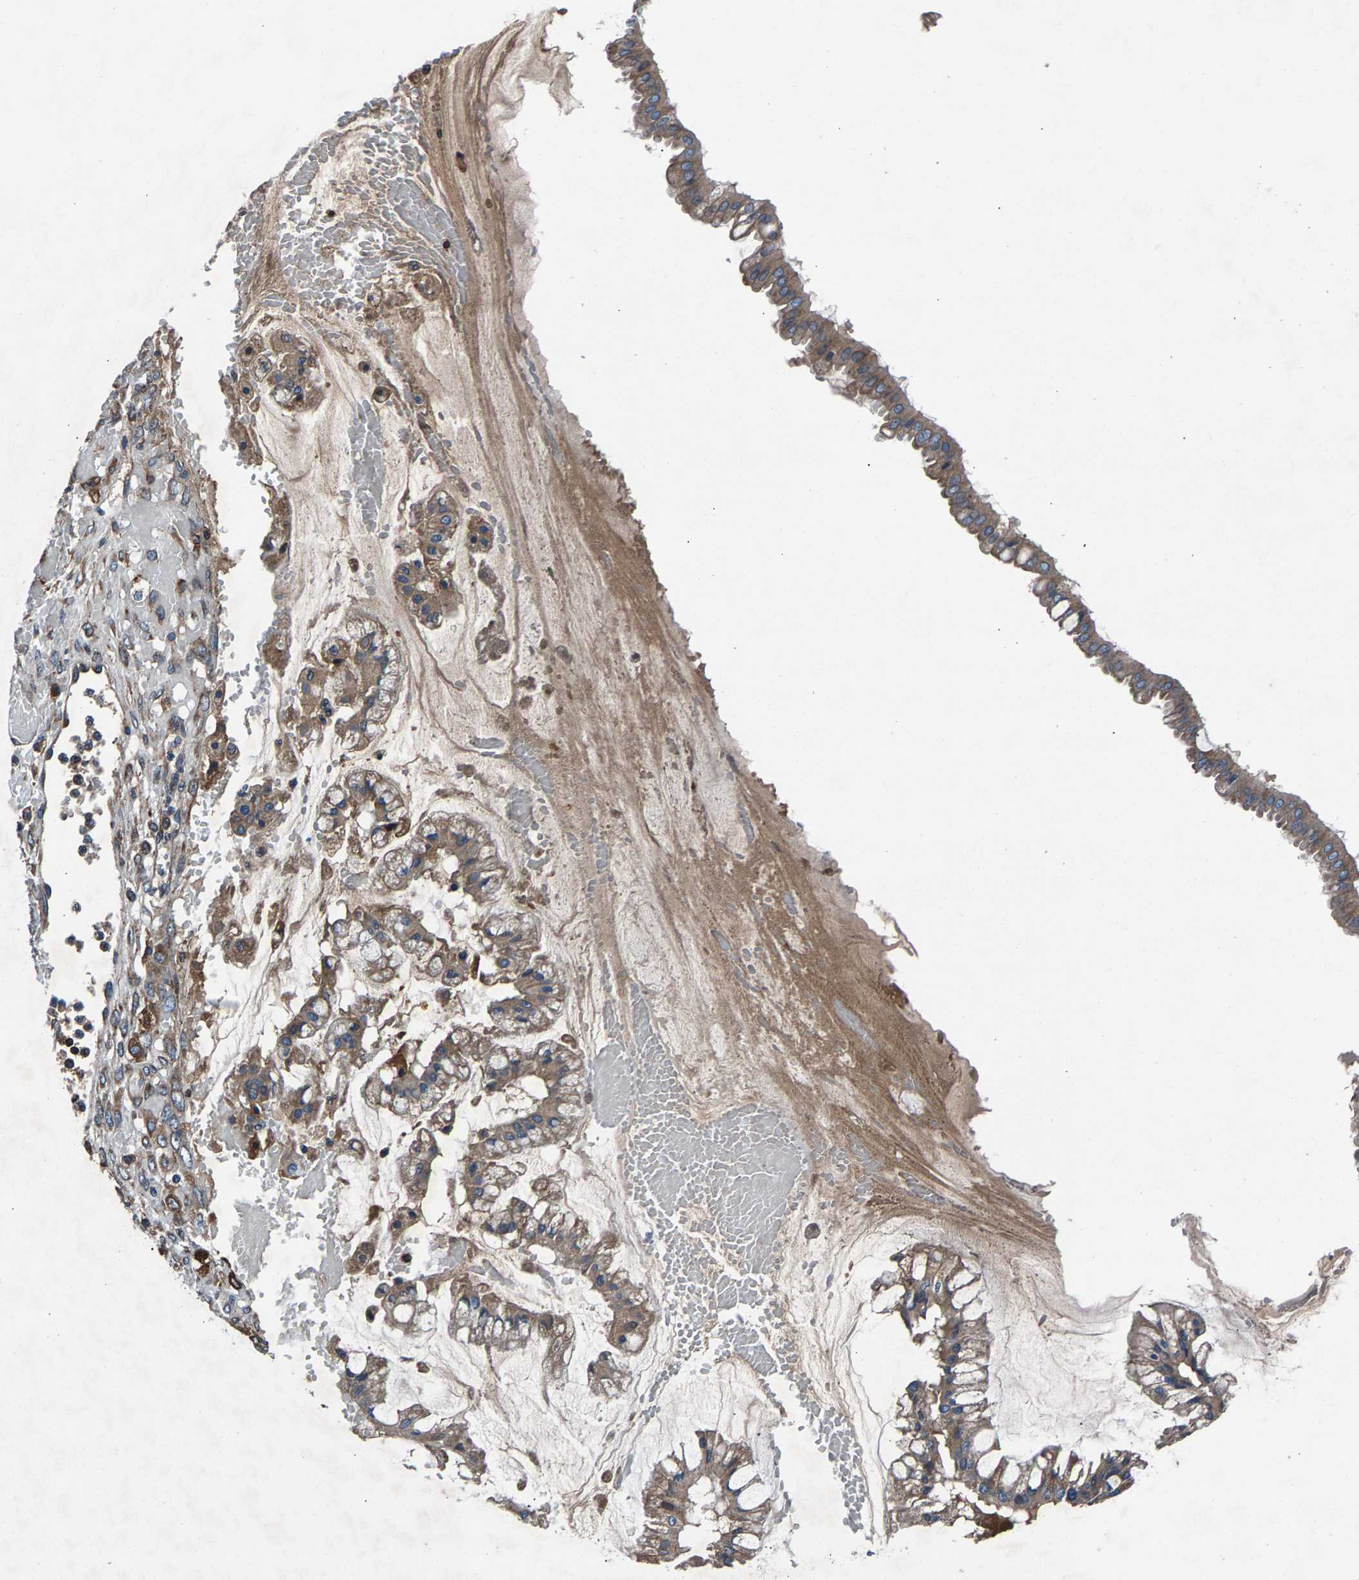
{"staining": {"intensity": "weak", "quantity": ">75%", "location": "cytoplasmic/membranous"}, "tissue": "ovarian cancer", "cell_type": "Tumor cells", "image_type": "cancer", "snomed": [{"axis": "morphology", "description": "Cystadenocarcinoma, mucinous, NOS"}, {"axis": "topography", "description": "Ovary"}], "caption": "Immunohistochemical staining of human ovarian cancer (mucinous cystadenocarcinoma) demonstrates weak cytoplasmic/membranous protein expression in about >75% of tumor cells.", "gene": "LPCAT1", "patient": {"sex": "female", "age": 73}}